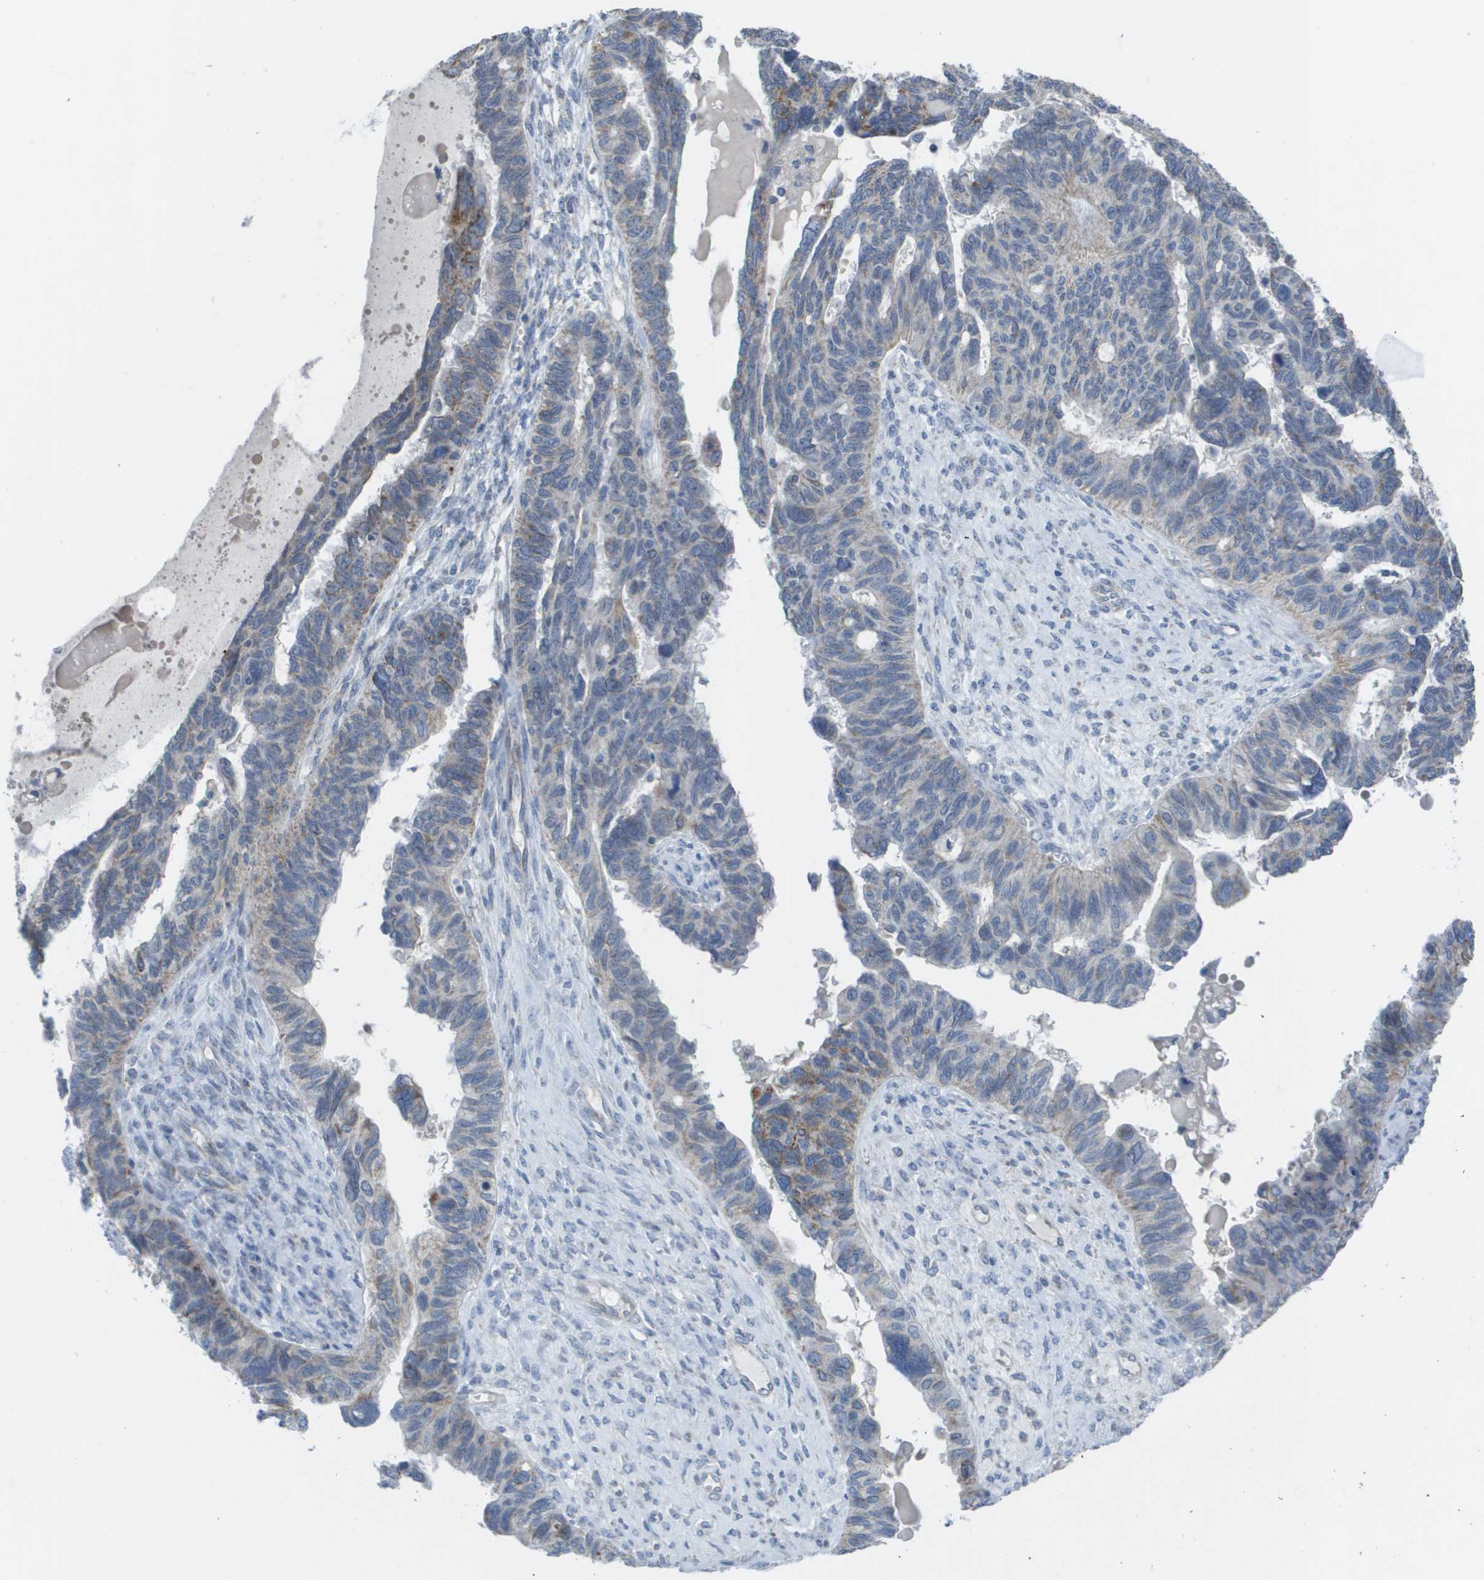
{"staining": {"intensity": "moderate", "quantity": "<25%", "location": "cytoplasmic/membranous"}, "tissue": "ovarian cancer", "cell_type": "Tumor cells", "image_type": "cancer", "snomed": [{"axis": "morphology", "description": "Cystadenocarcinoma, serous, NOS"}, {"axis": "topography", "description": "Ovary"}], "caption": "Protein expression by immunohistochemistry (IHC) exhibits moderate cytoplasmic/membranous staining in approximately <25% of tumor cells in serous cystadenocarcinoma (ovarian). (brown staining indicates protein expression, while blue staining denotes nuclei).", "gene": "TMEM223", "patient": {"sex": "female", "age": 79}}